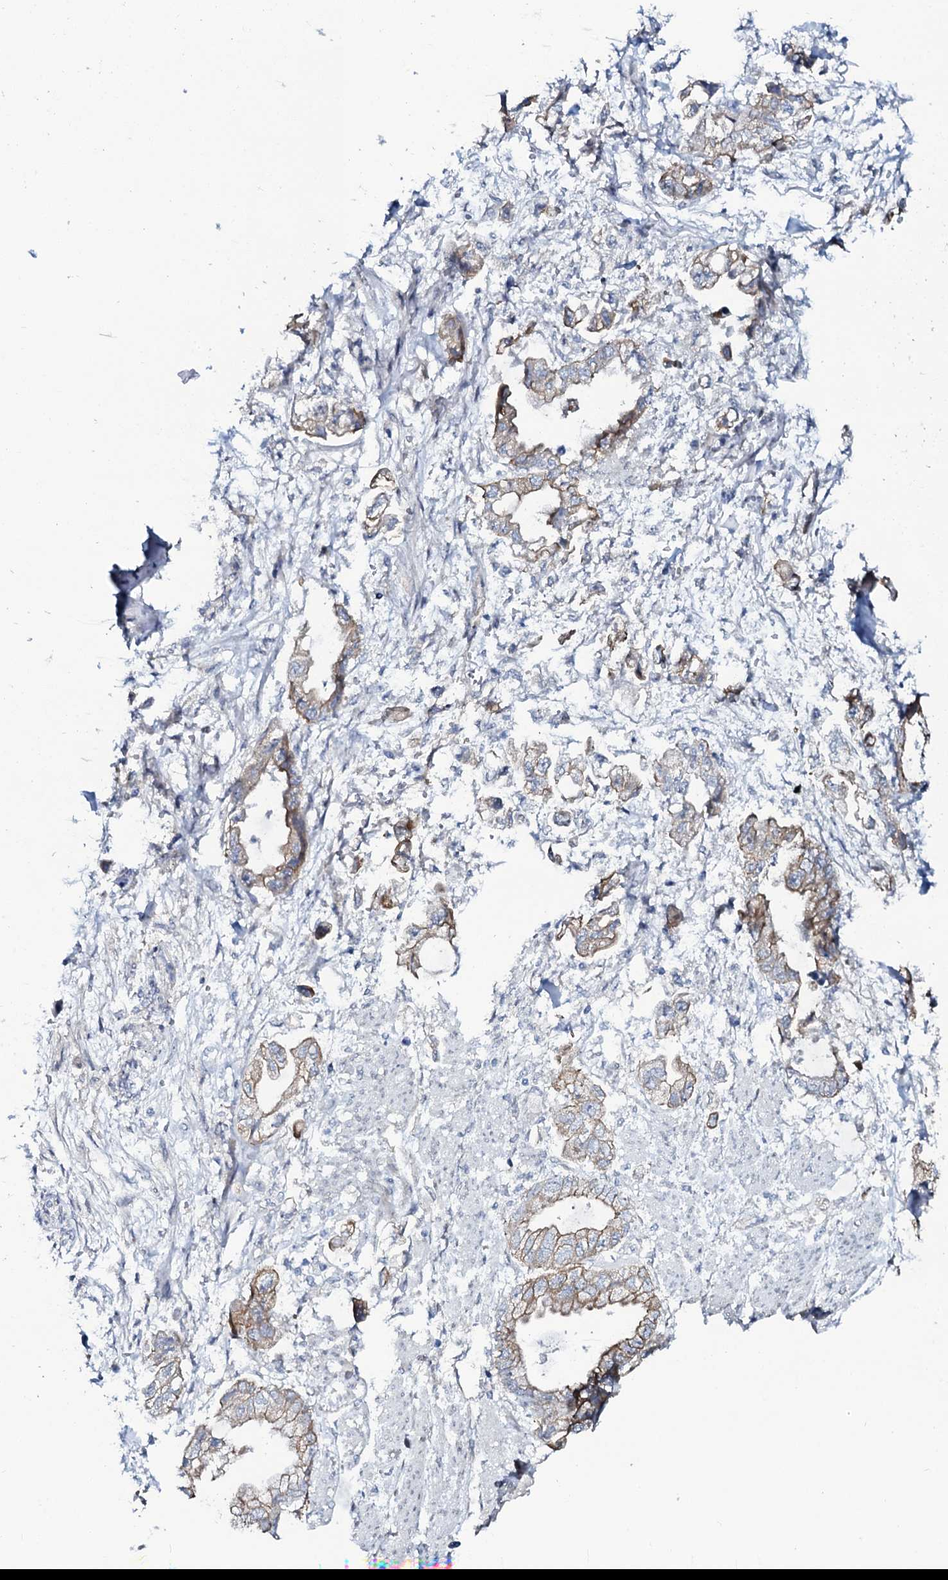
{"staining": {"intensity": "weak", "quantity": ">75%", "location": "cytoplasmic/membranous"}, "tissue": "stomach cancer", "cell_type": "Tumor cells", "image_type": "cancer", "snomed": [{"axis": "morphology", "description": "Adenocarcinoma, NOS"}, {"axis": "topography", "description": "Stomach"}], "caption": "Stomach adenocarcinoma stained with a protein marker shows weak staining in tumor cells.", "gene": "C10orf88", "patient": {"sex": "male", "age": 62}}